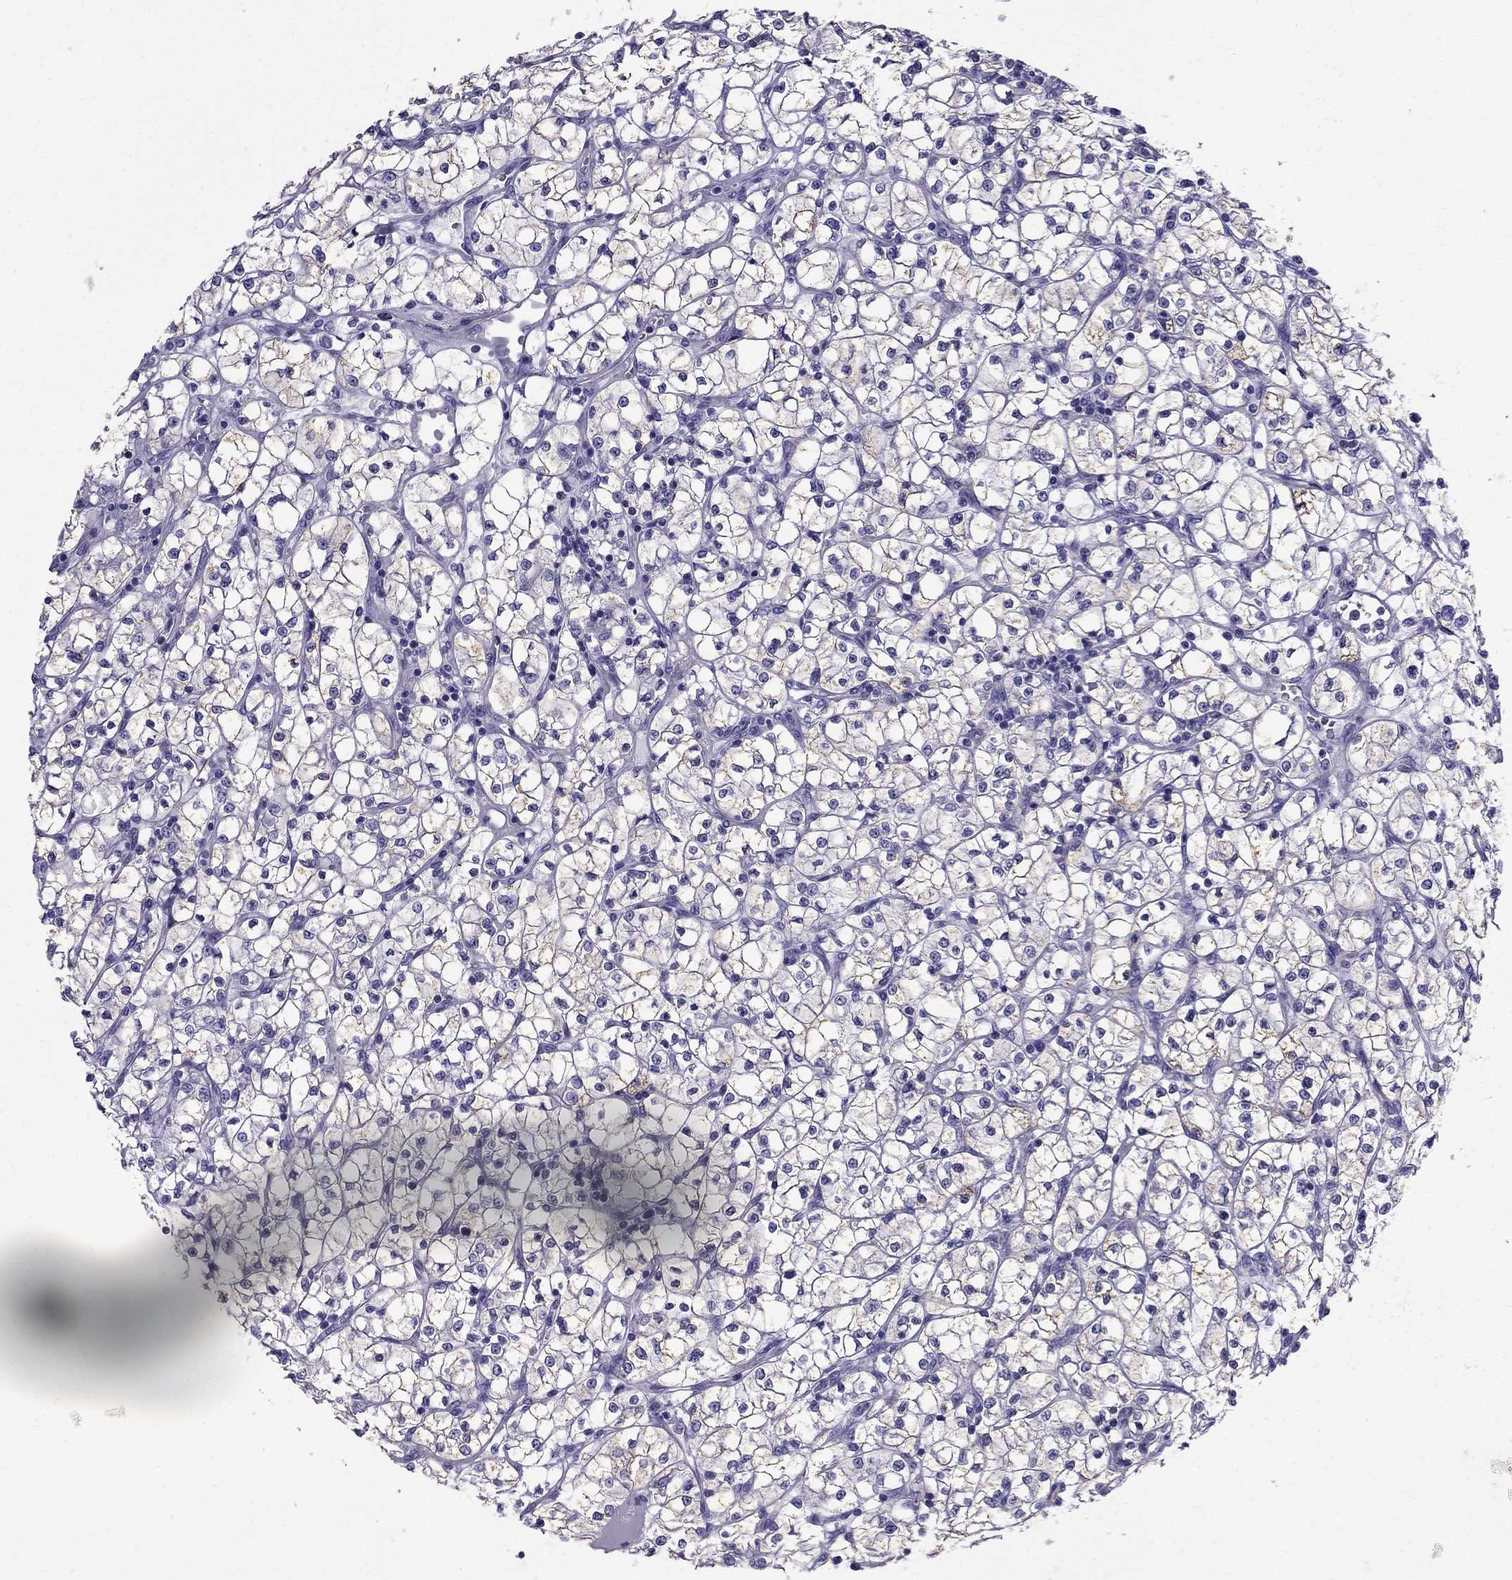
{"staining": {"intensity": "negative", "quantity": "none", "location": "none"}, "tissue": "renal cancer", "cell_type": "Tumor cells", "image_type": "cancer", "snomed": [{"axis": "morphology", "description": "Adenocarcinoma, NOS"}, {"axis": "topography", "description": "Kidney"}], "caption": "This photomicrograph is of renal cancer (adenocarcinoma) stained with immunohistochemistry (IHC) to label a protein in brown with the nuclei are counter-stained blue. There is no positivity in tumor cells.", "gene": "GPR50", "patient": {"sex": "female", "age": 64}}